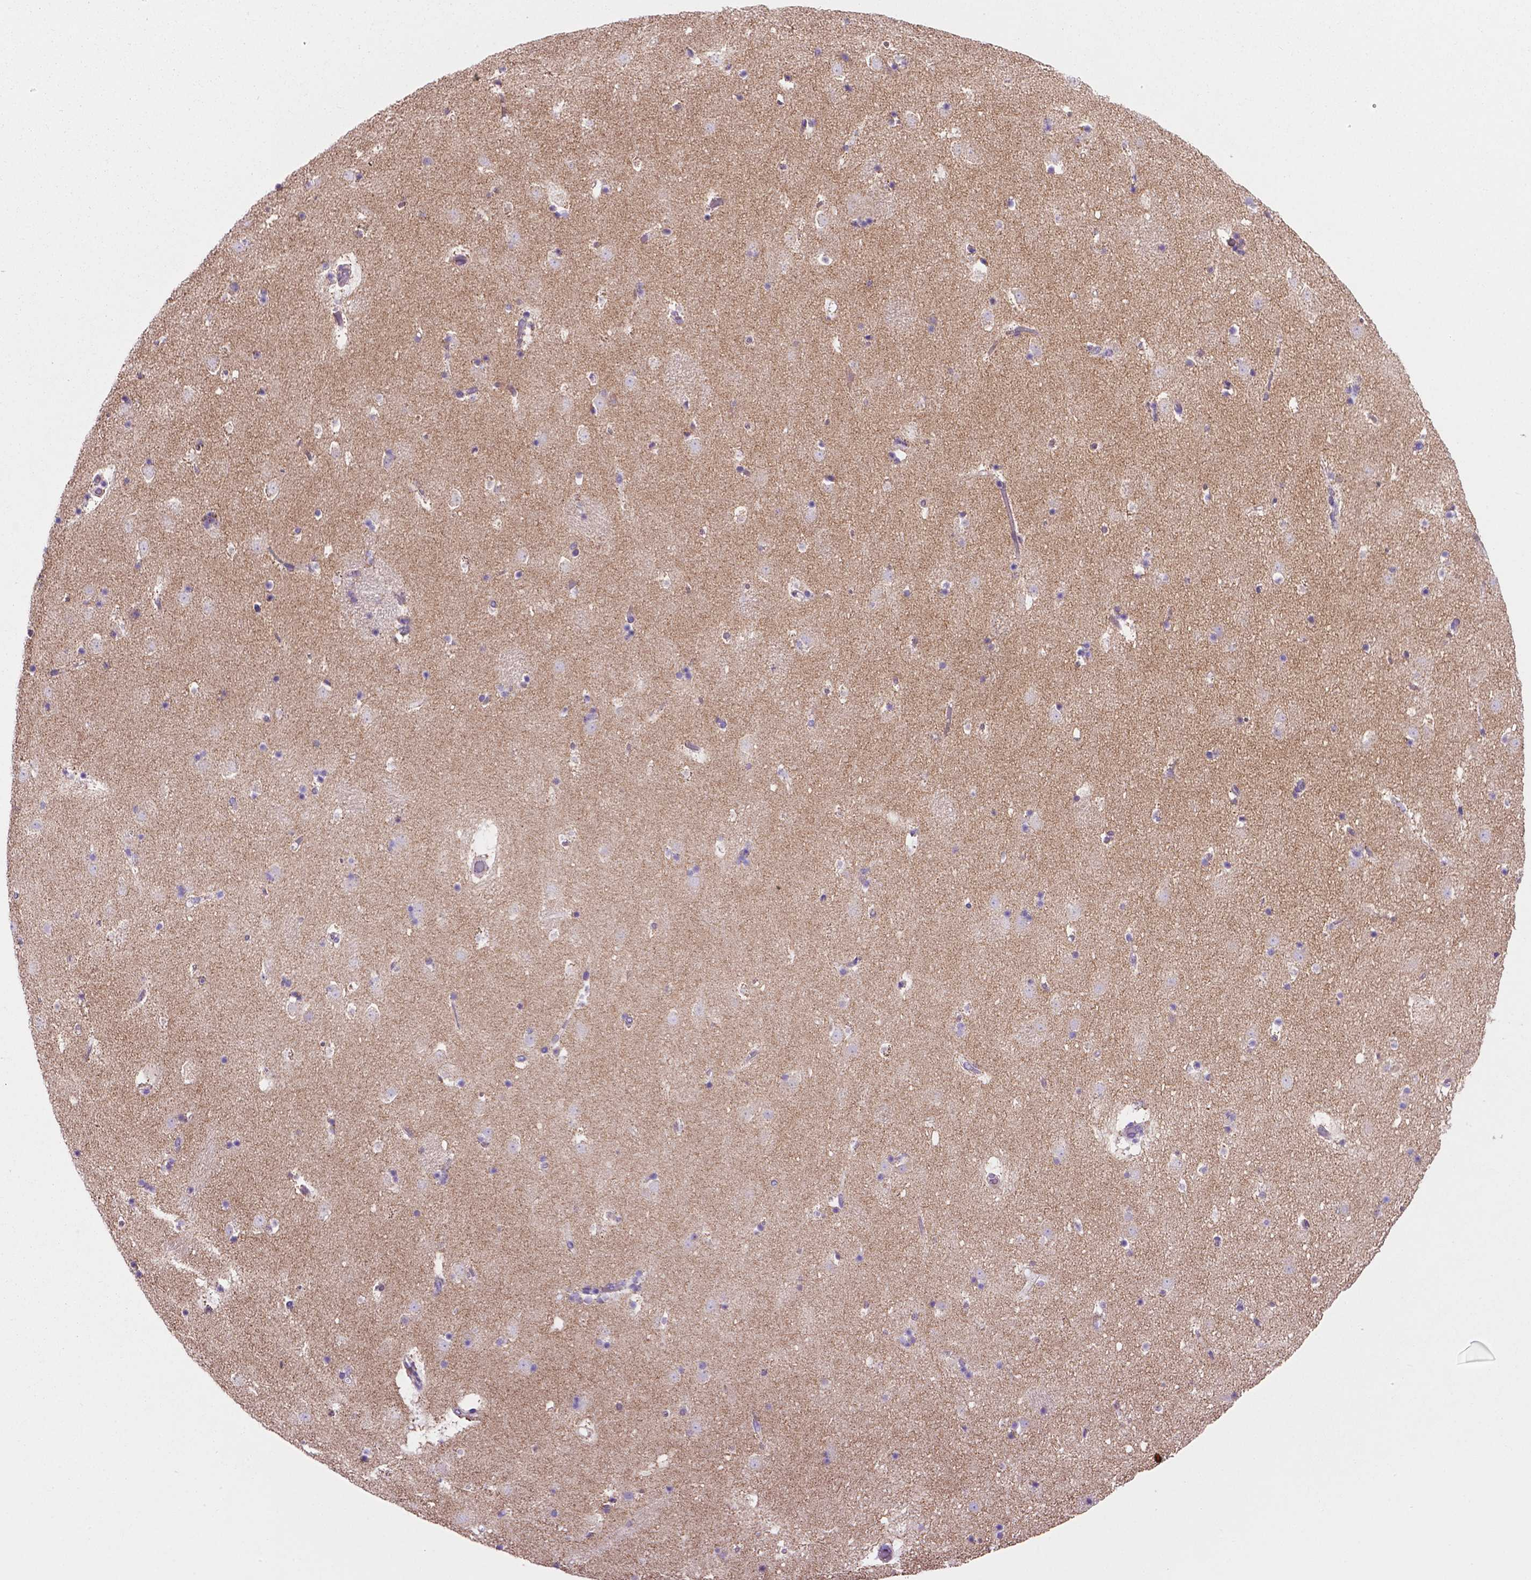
{"staining": {"intensity": "negative", "quantity": "none", "location": "none"}, "tissue": "caudate", "cell_type": "Glial cells", "image_type": "normal", "snomed": [{"axis": "morphology", "description": "Normal tissue, NOS"}, {"axis": "topography", "description": "Lateral ventricle wall"}], "caption": "DAB immunohistochemical staining of unremarkable human caudate reveals no significant expression in glial cells. Nuclei are stained in blue.", "gene": "TMEM121B", "patient": {"sex": "female", "age": 42}}